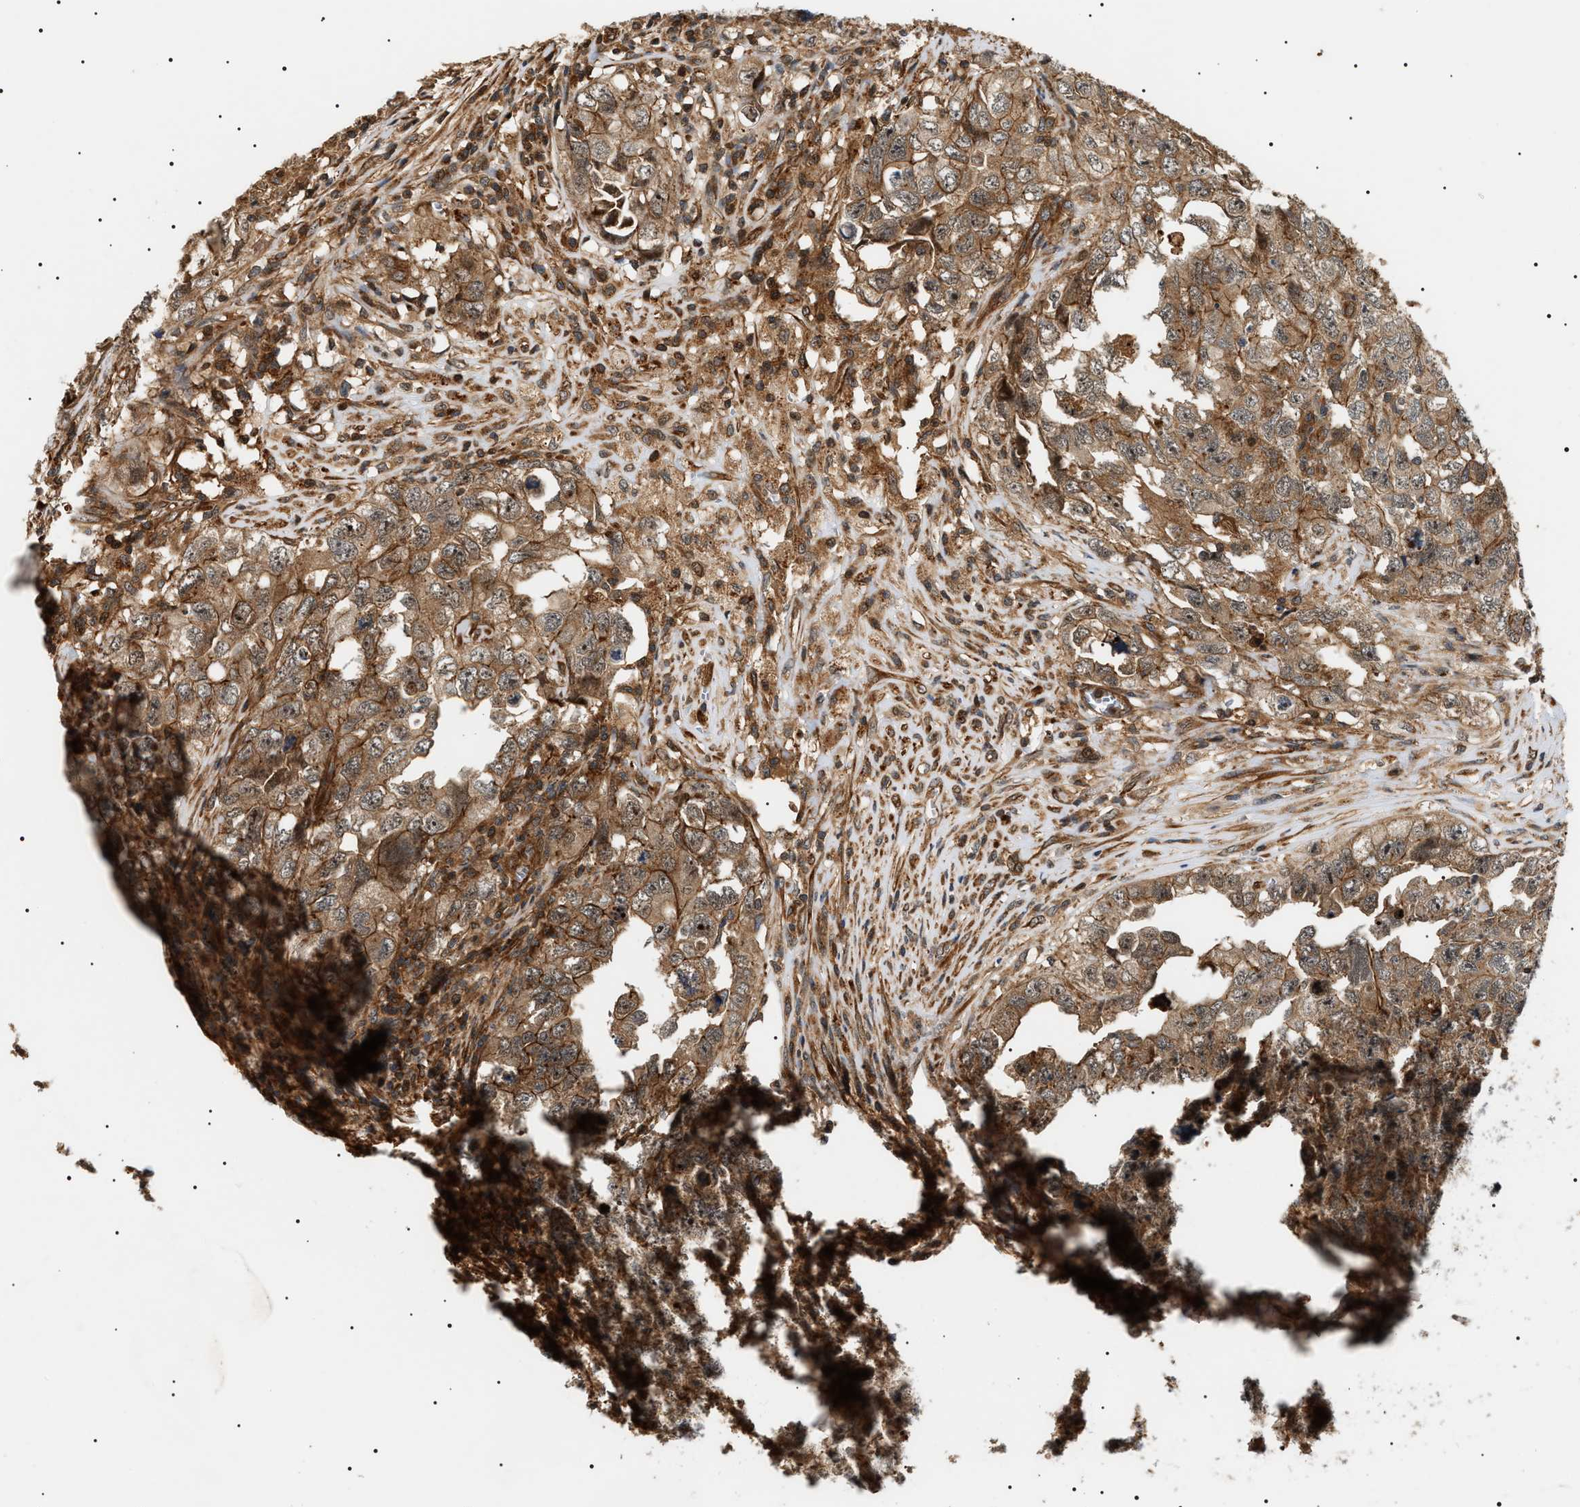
{"staining": {"intensity": "moderate", "quantity": ">75%", "location": "cytoplasmic/membranous"}, "tissue": "testis cancer", "cell_type": "Tumor cells", "image_type": "cancer", "snomed": [{"axis": "morphology", "description": "Seminoma, NOS"}, {"axis": "morphology", "description": "Carcinoma, Embryonal, NOS"}, {"axis": "topography", "description": "Testis"}], "caption": "Protein positivity by immunohistochemistry (IHC) displays moderate cytoplasmic/membranous staining in approximately >75% of tumor cells in seminoma (testis).", "gene": "SH3GLB2", "patient": {"sex": "male", "age": 43}}